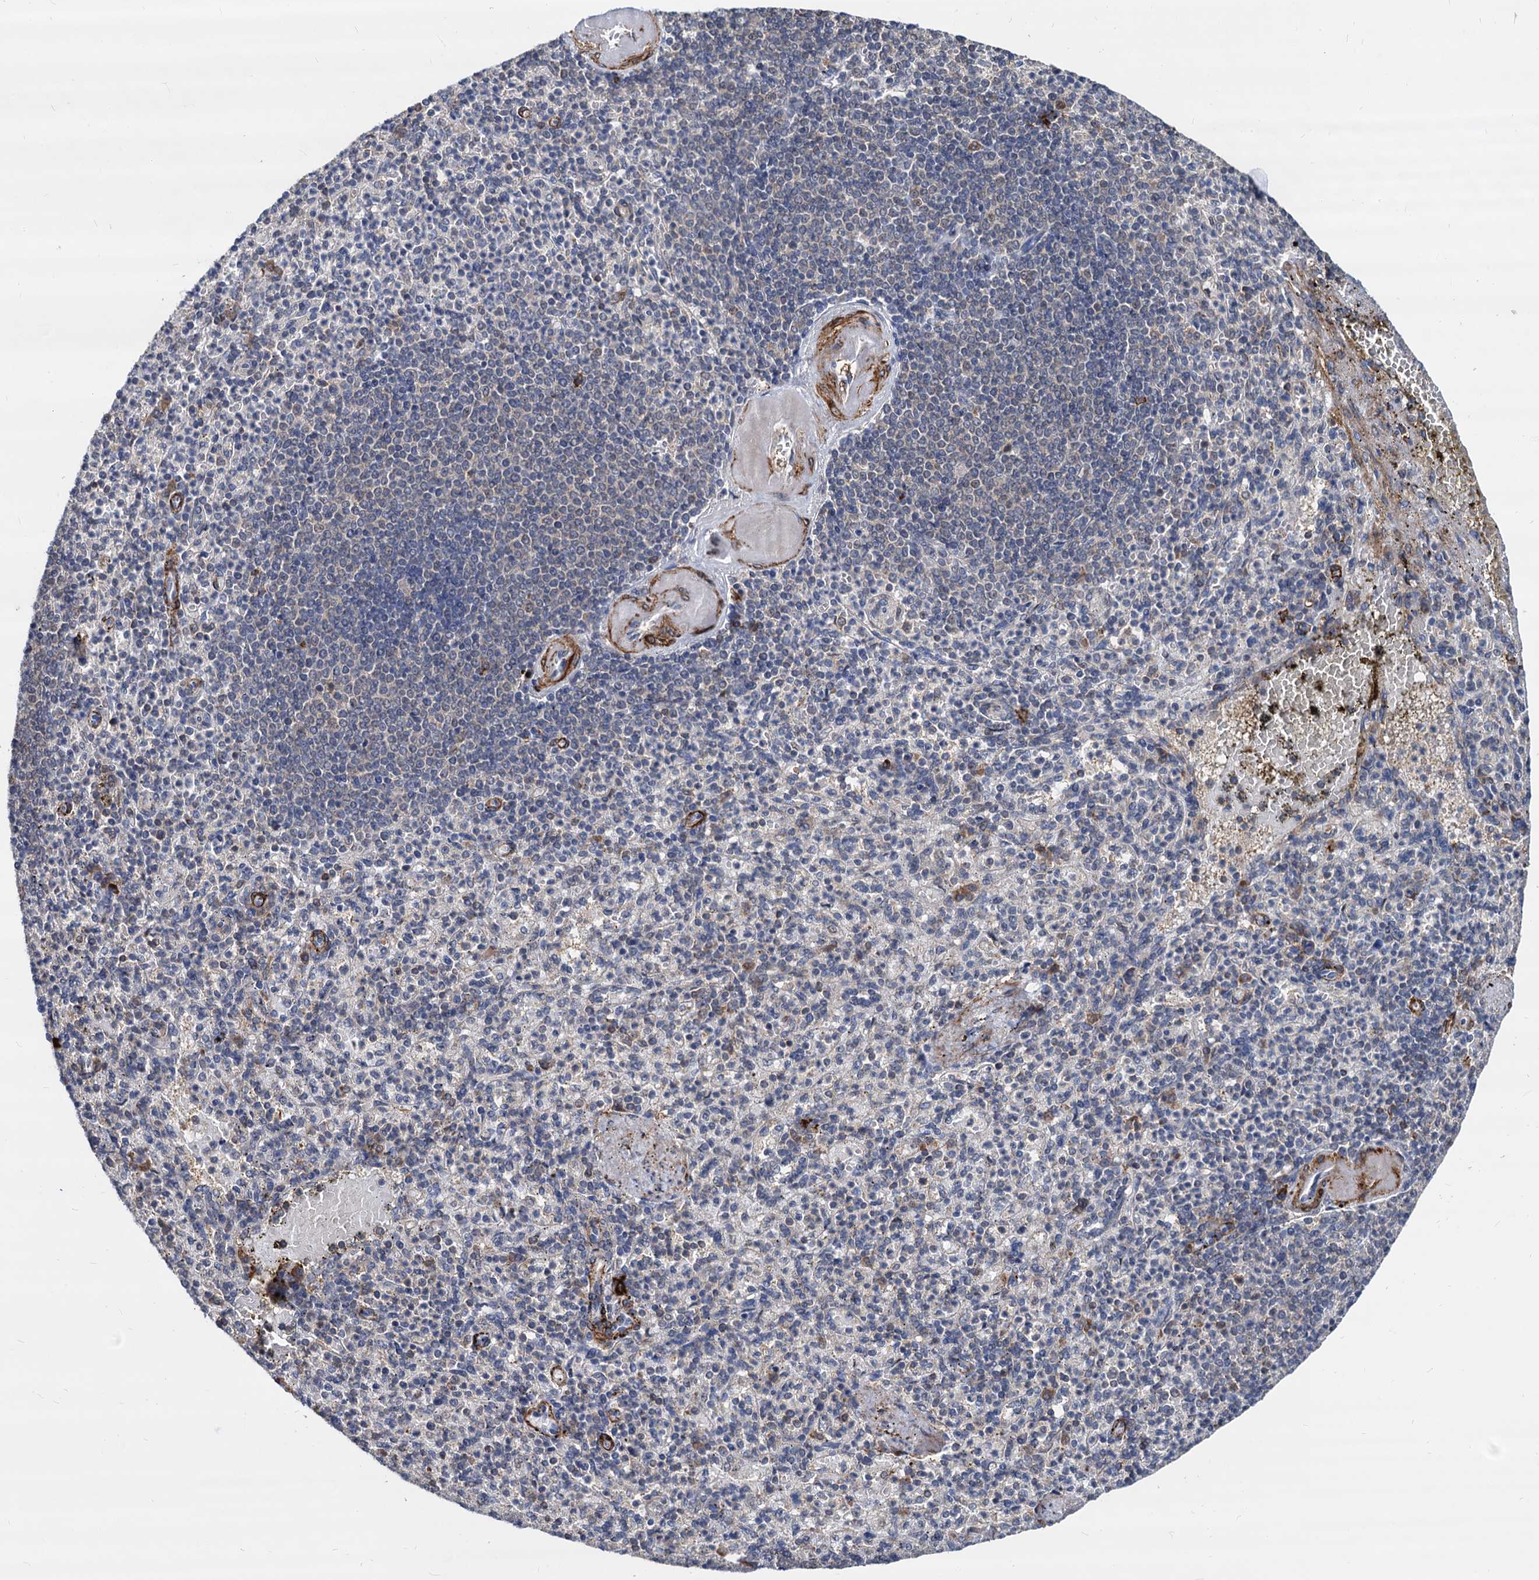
{"staining": {"intensity": "negative", "quantity": "none", "location": "none"}, "tissue": "spleen", "cell_type": "Cells in red pulp", "image_type": "normal", "snomed": [{"axis": "morphology", "description": "Normal tissue, NOS"}, {"axis": "topography", "description": "Spleen"}], "caption": "A histopathology image of human spleen is negative for staining in cells in red pulp.", "gene": "PSMD4", "patient": {"sex": "female", "age": 74}}